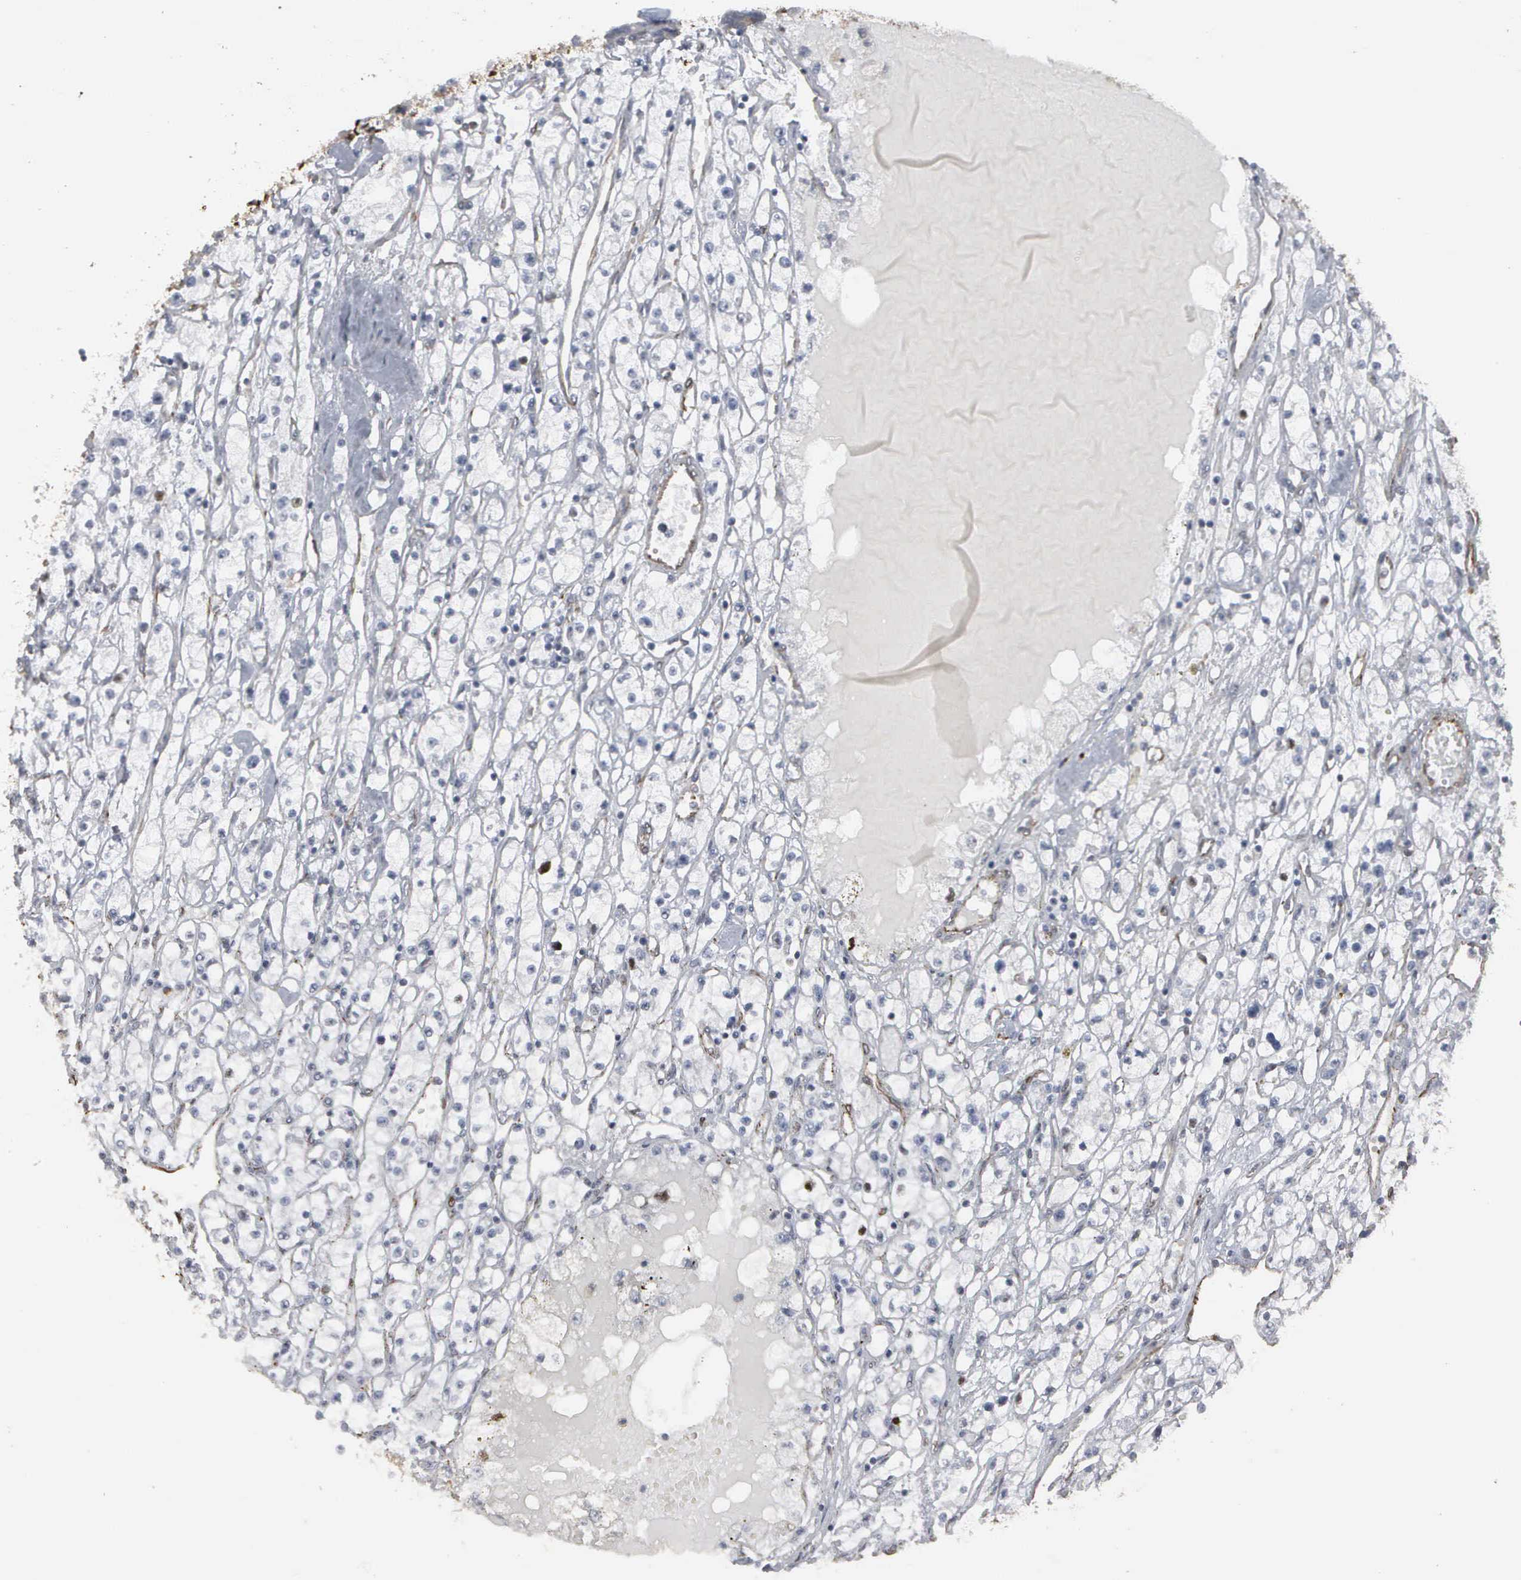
{"staining": {"intensity": "weak", "quantity": "<25%", "location": "nuclear"}, "tissue": "renal cancer", "cell_type": "Tumor cells", "image_type": "cancer", "snomed": [{"axis": "morphology", "description": "Adenocarcinoma, NOS"}, {"axis": "topography", "description": "Kidney"}], "caption": "Immunohistochemistry (IHC) of renal cancer reveals no positivity in tumor cells.", "gene": "CCNE1", "patient": {"sex": "male", "age": 56}}